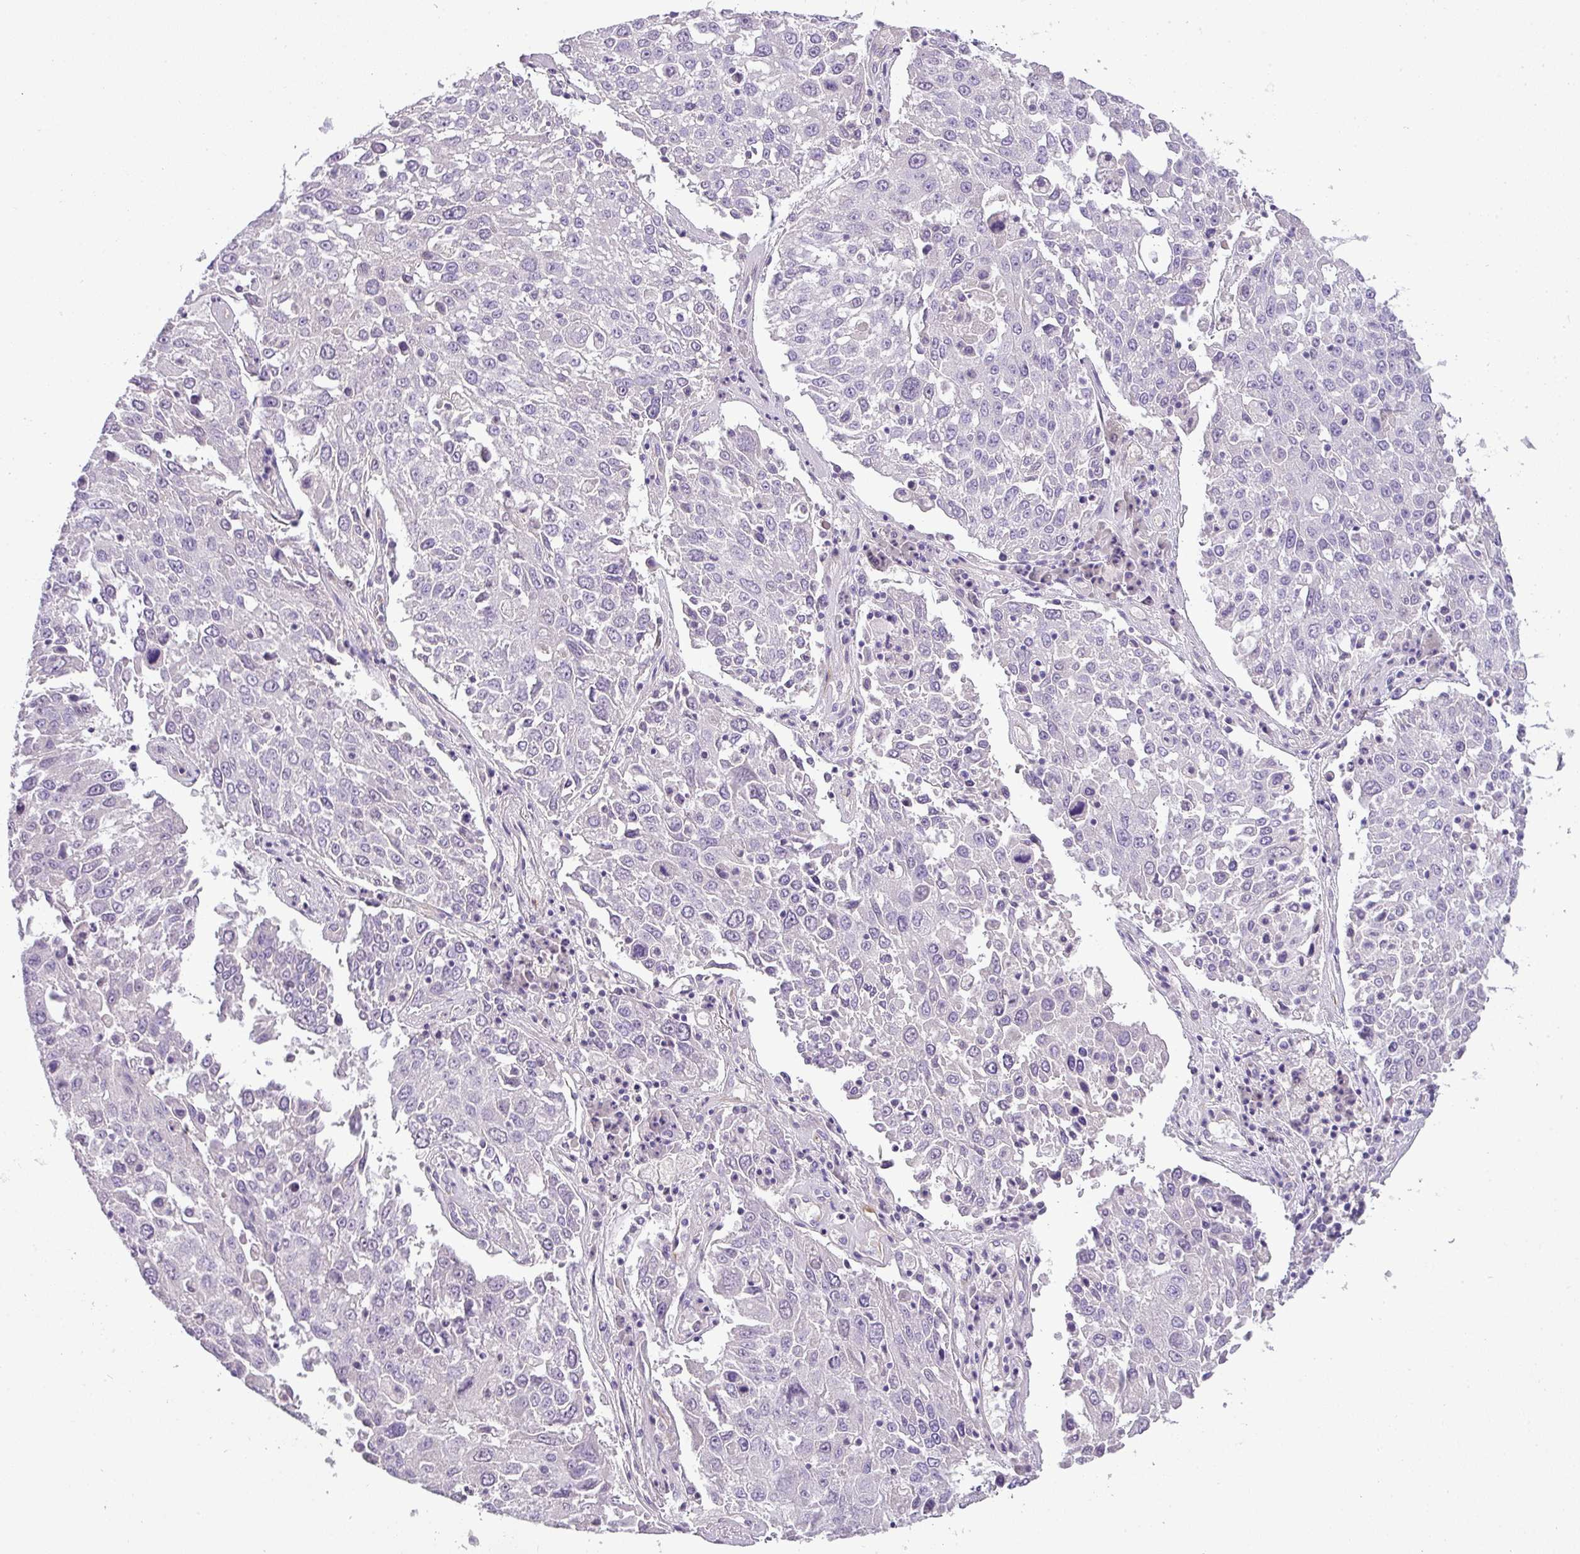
{"staining": {"intensity": "negative", "quantity": "none", "location": "none"}, "tissue": "lung cancer", "cell_type": "Tumor cells", "image_type": "cancer", "snomed": [{"axis": "morphology", "description": "Squamous cell carcinoma, NOS"}, {"axis": "topography", "description": "Lung"}], "caption": "The photomicrograph reveals no significant expression in tumor cells of lung cancer. (DAB (3,3'-diaminobenzidine) immunohistochemistry (IHC) visualized using brightfield microscopy, high magnification).", "gene": "ENSG00000273748", "patient": {"sex": "male", "age": 65}}